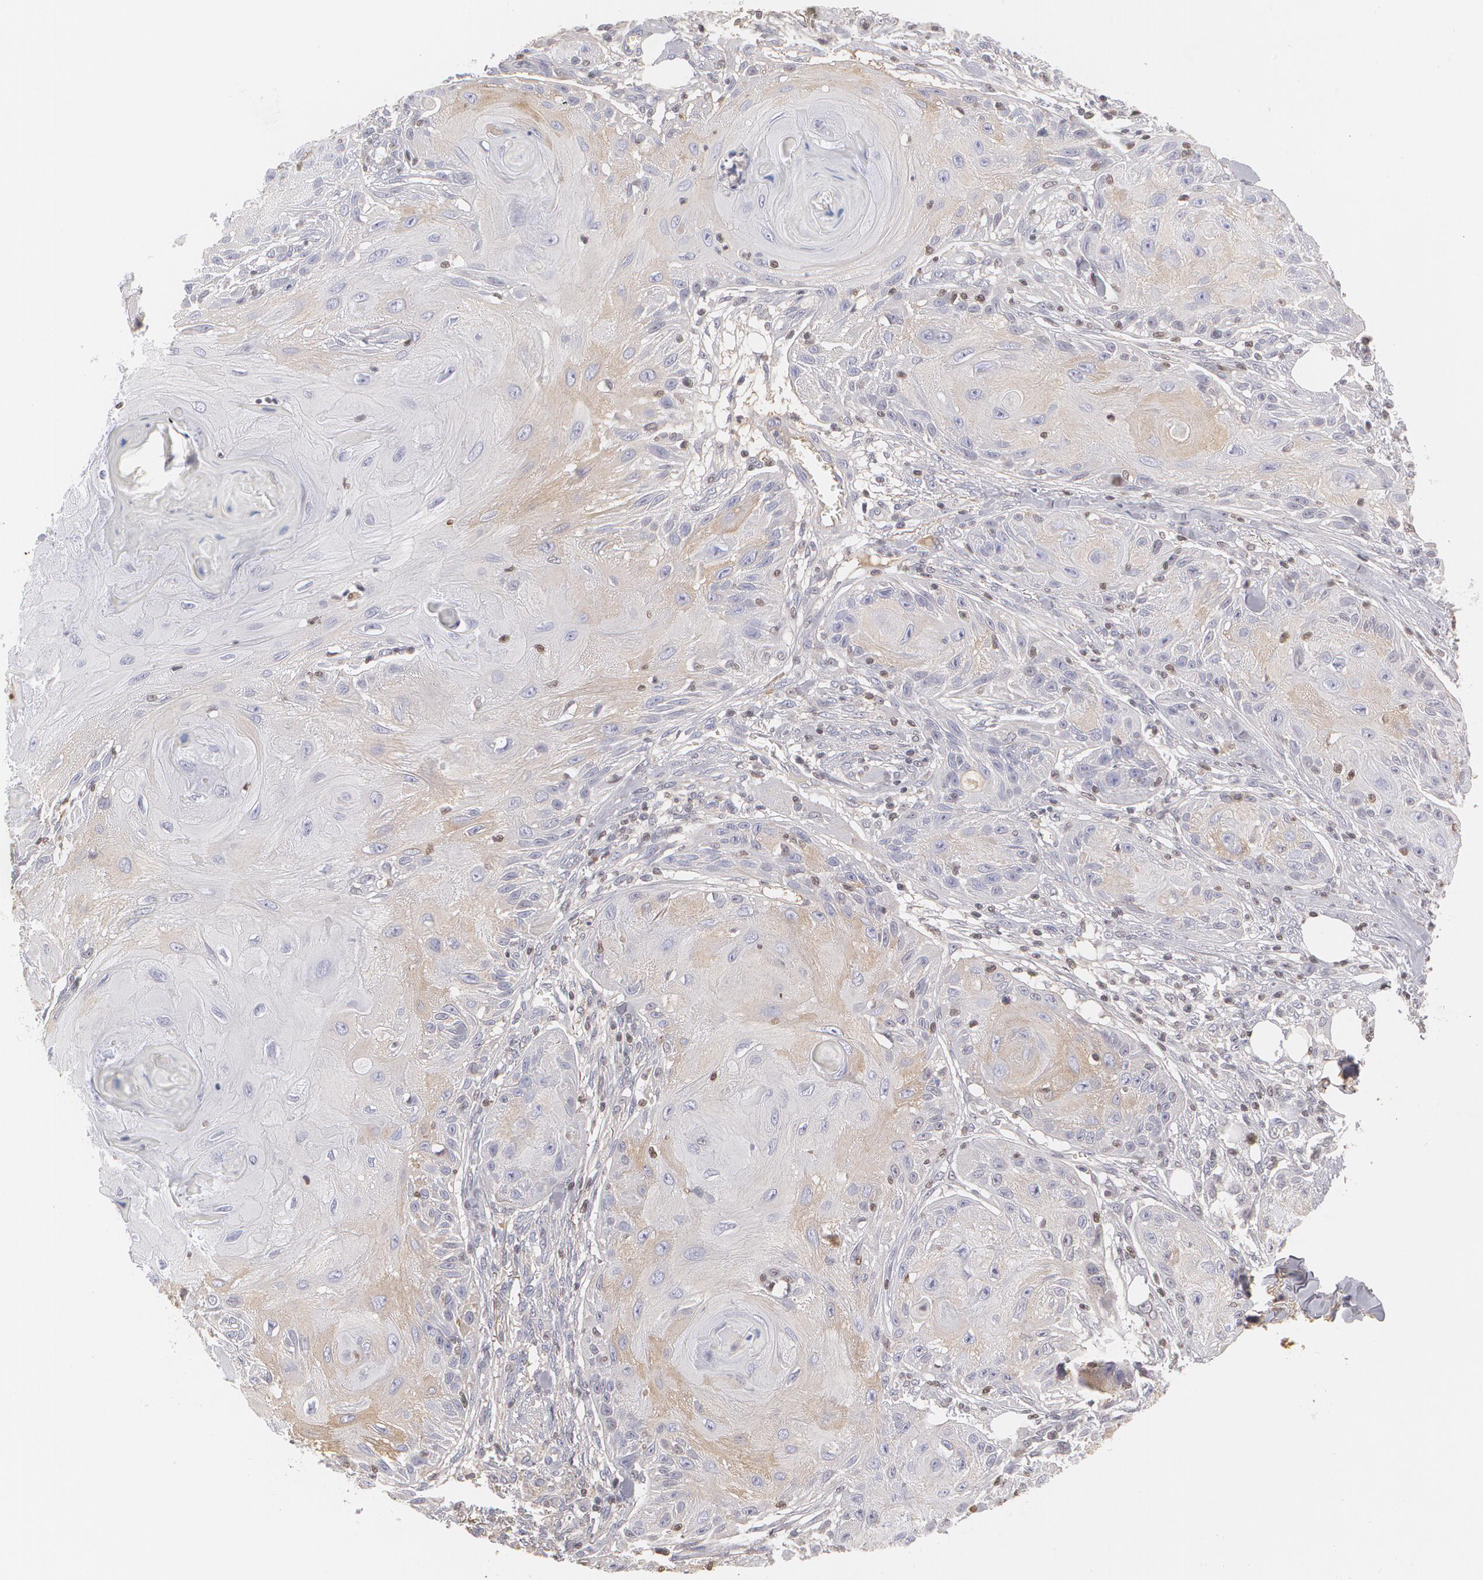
{"staining": {"intensity": "weak", "quantity": "<25%", "location": "cytoplasmic/membranous"}, "tissue": "skin cancer", "cell_type": "Tumor cells", "image_type": "cancer", "snomed": [{"axis": "morphology", "description": "Squamous cell carcinoma, NOS"}, {"axis": "topography", "description": "Skin"}], "caption": "DAB immunohistochemical staining of human skin cancer (squamous cell carcinoma) shows no significant expression in tumor cells. (DAB (3,3'-diaminobenzidine) IHC, high magnification).", "gene": "SERPINA1", "patient": {"sex": "female", "age": 88}}